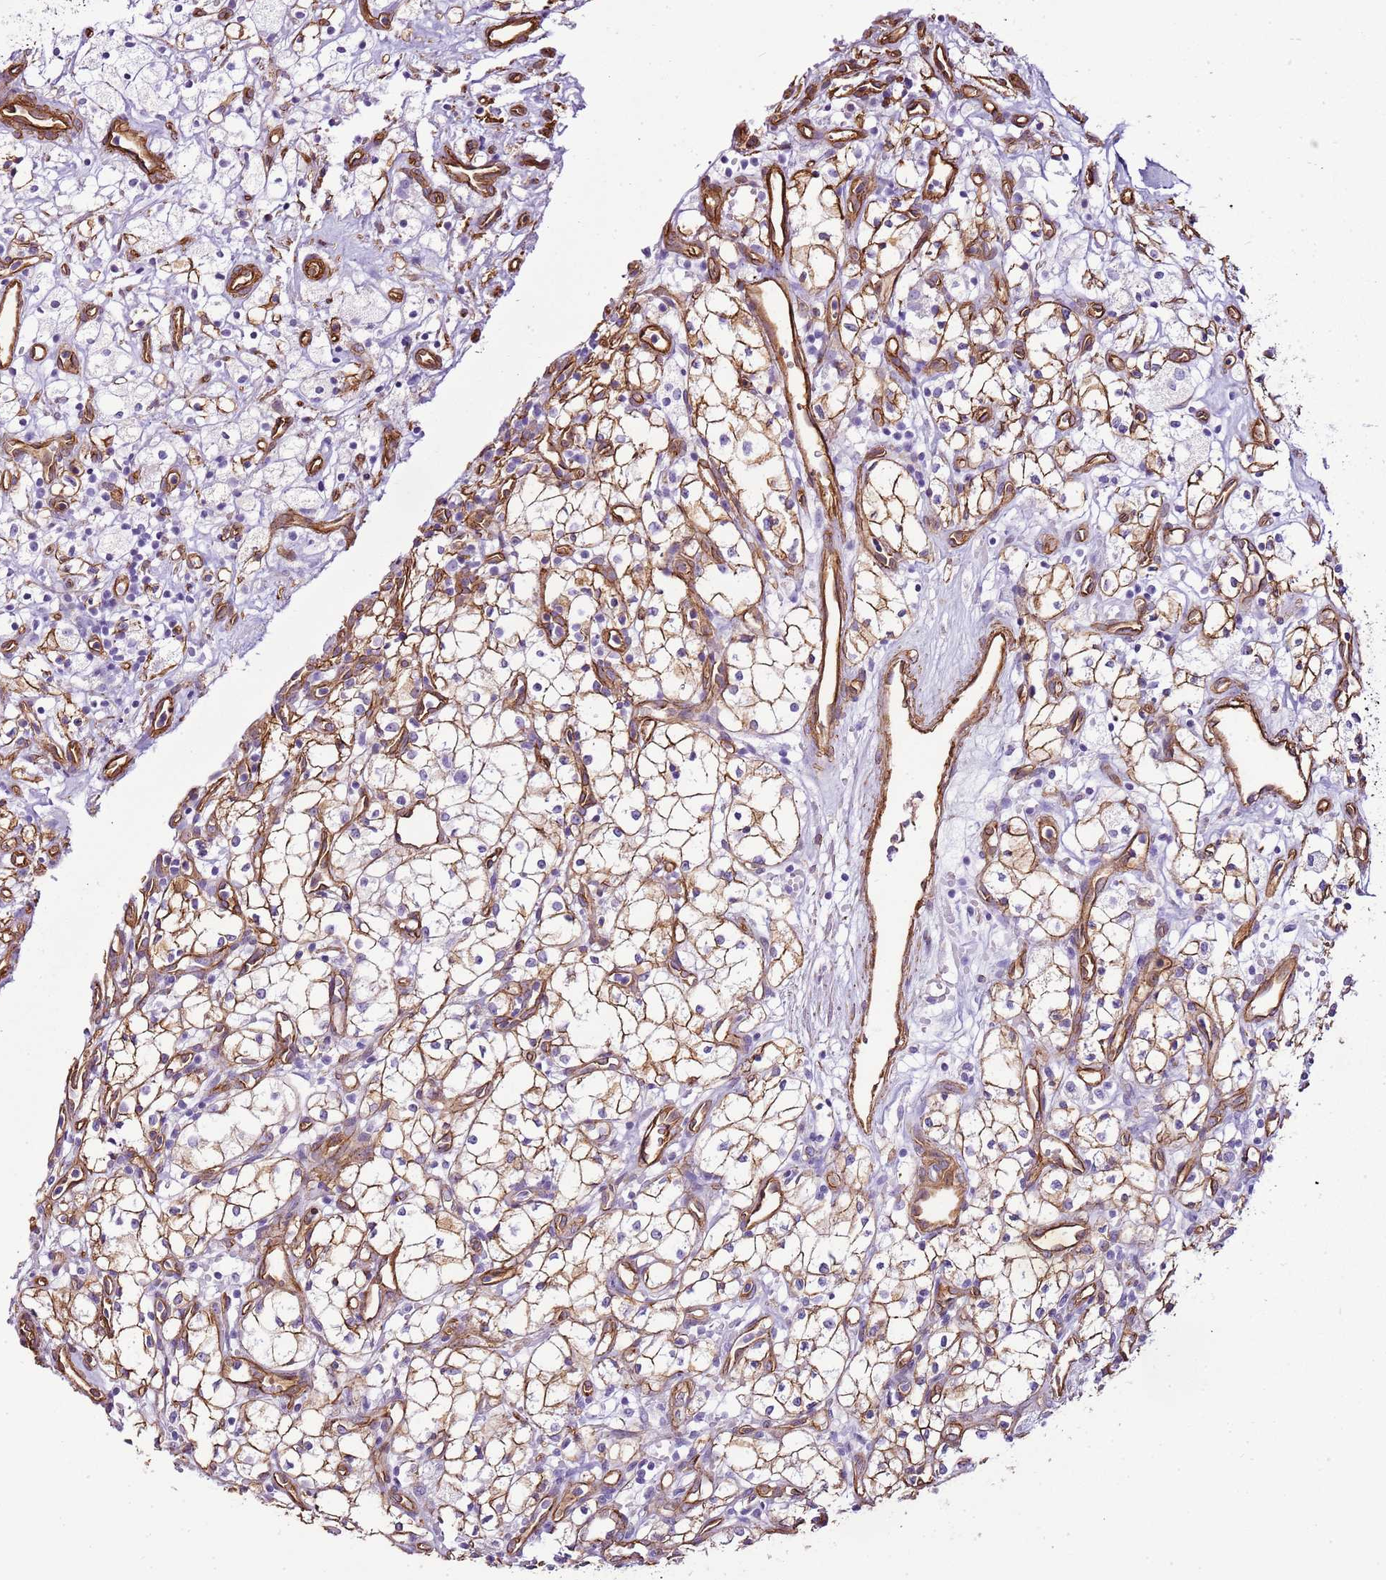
{"staining": {"intensity": "strong", "quantity": "25%-75%", "location": "cytoplasmic/membranous"}, "tissue": "renal cancer", "cell_type": "Tumor cells", "image_type": "cancer", "snomed": [{"axis": "morphology", "description": "Adenocarcinoma, NOS"}, {"axis": "topography", "description": "Kidney"}], "caption": "Adenocarcinoma (renal) stained with a brown dye exhibits strong cytoplasmic/membranous positive staining in approximately 25%-75% of tumor cells.", "gene": "CTDSPL", "patient": {"sex": "male", "age": 59}}